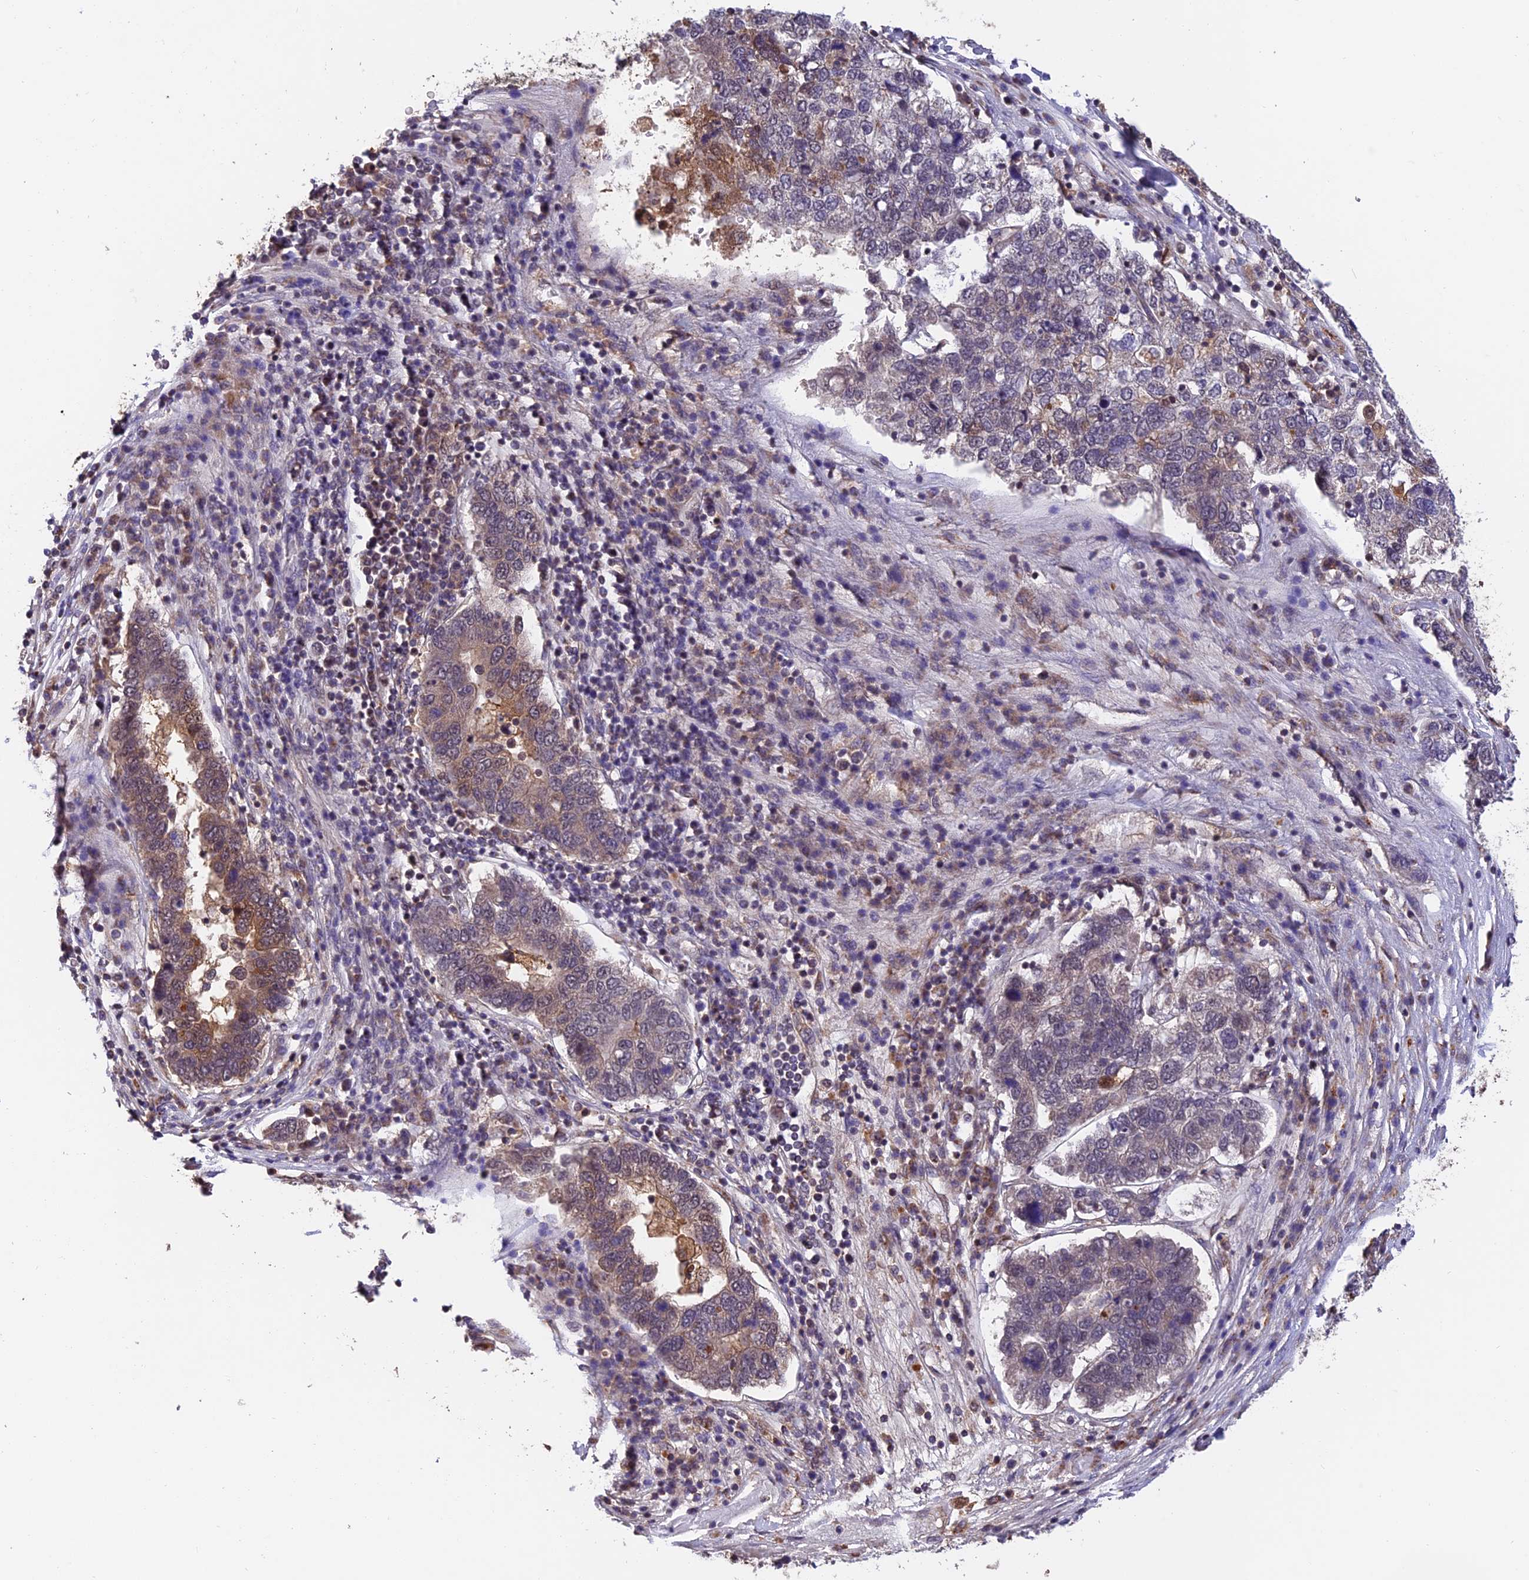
{"staining": {"intensity": "moderate", "quantity": "<25%", "location": "cytoplasmic/membranous"}, "tissue": "pancreatic cancer", "cell_type": "Tumor cells", "image_type": "cancer", "snomed": [{"axis": "morphology", "description": "Adenocarcinoma, NOS"}, {"axis": "topography", "description": "Pancreas"}], "caption": "Pancreatic adenocarcinoma stained with a protein marker exhibits moderate staining in tumor cells.", "gene": "MNS1", "patient": {"sex": "female", "age": 61}}